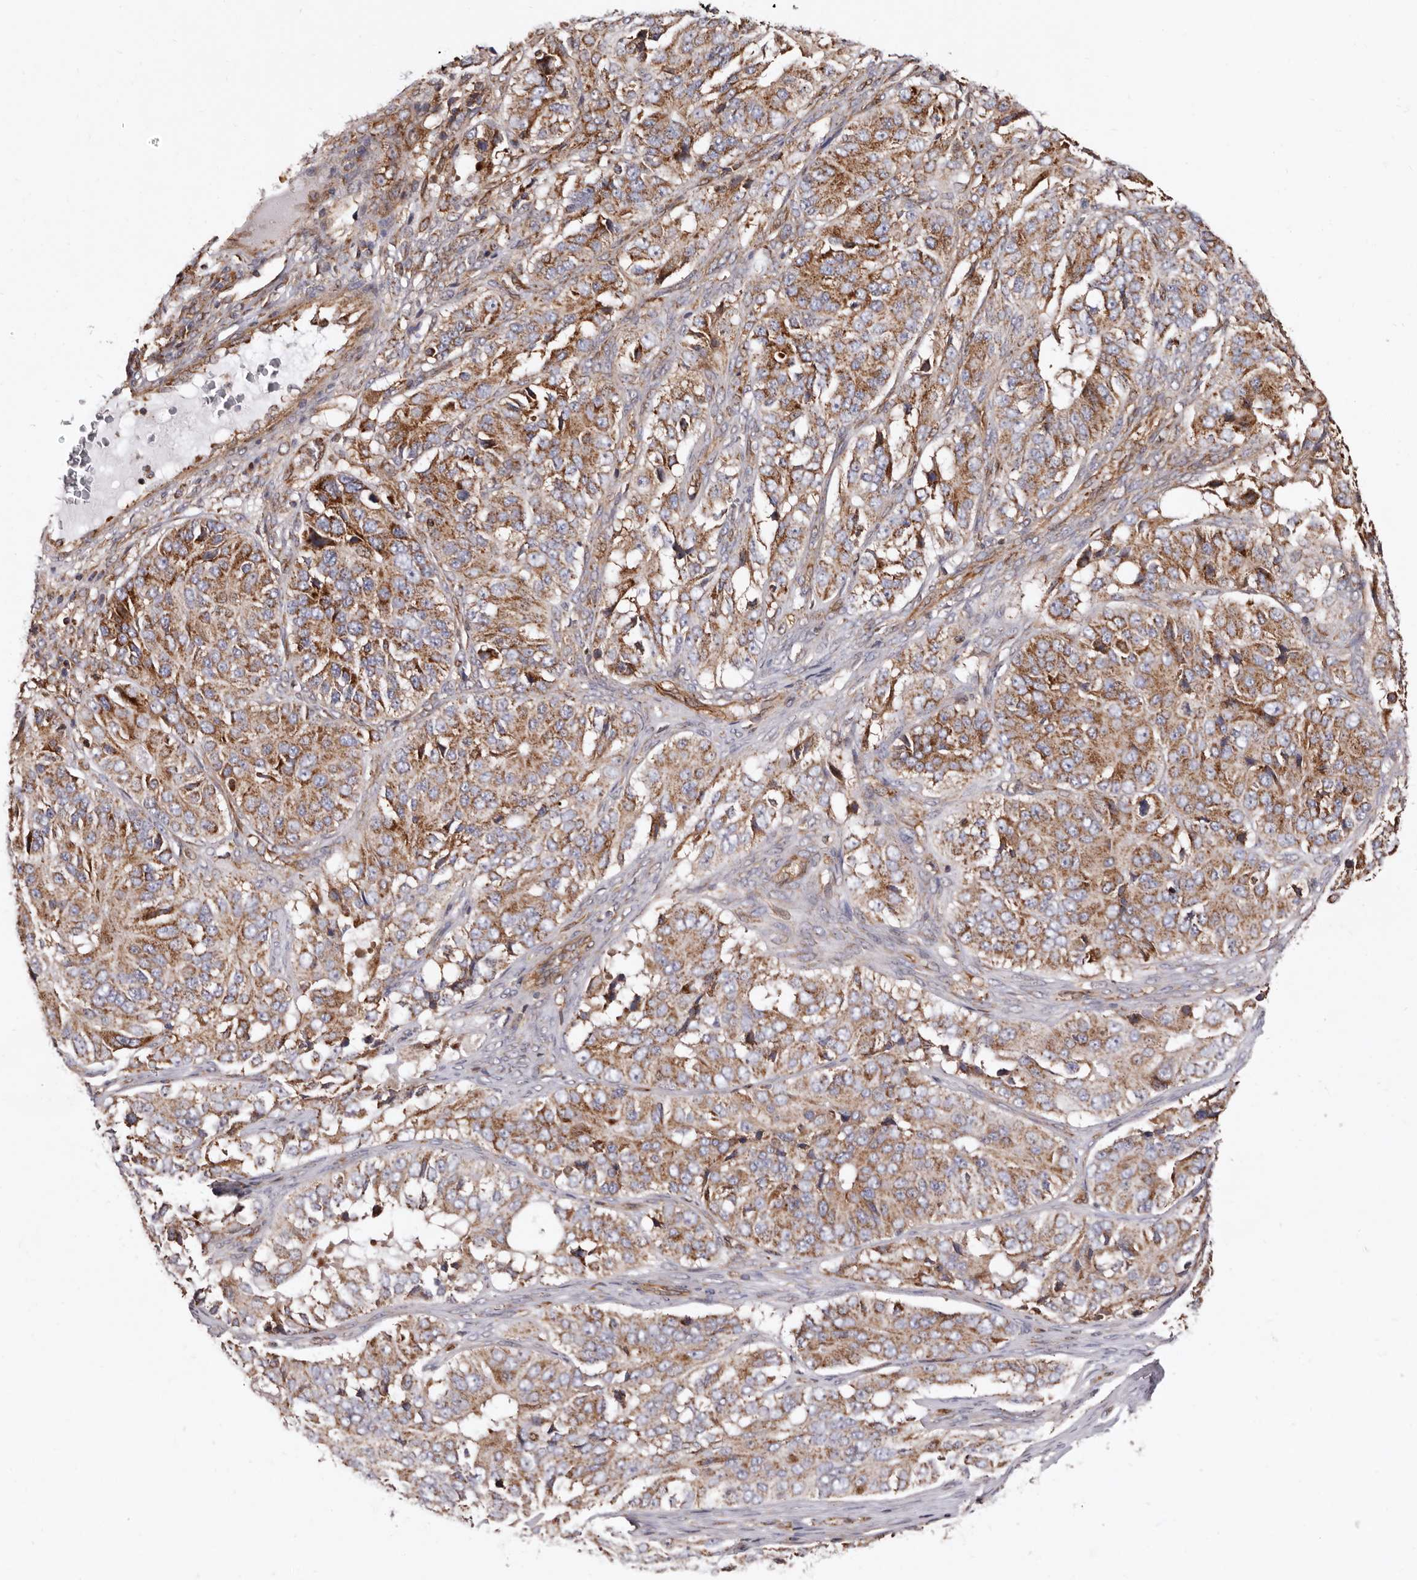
{"staining": {"intensity": "moderate", "quantity": ">75%", "location": "cytoplasmic/membranous"}, "tissue": "ovarian cancer", "cell_type": "Tumor cells", "image_type": "cancer", "snomed": [{"axis": "morphology", "description": "Carcinoma, endometroid"}, {"axis": "topography", "description": "Ovary"}], "caption": "Immunohistochemistry (IHC) (DAB) staining of ovarian cancer reveals moderate cytoplasmic/membranous protein positivity in approximately >75% of tumor cells.", "gene": "COQ8B", "patient": {"sex": "female", "age": 51}}